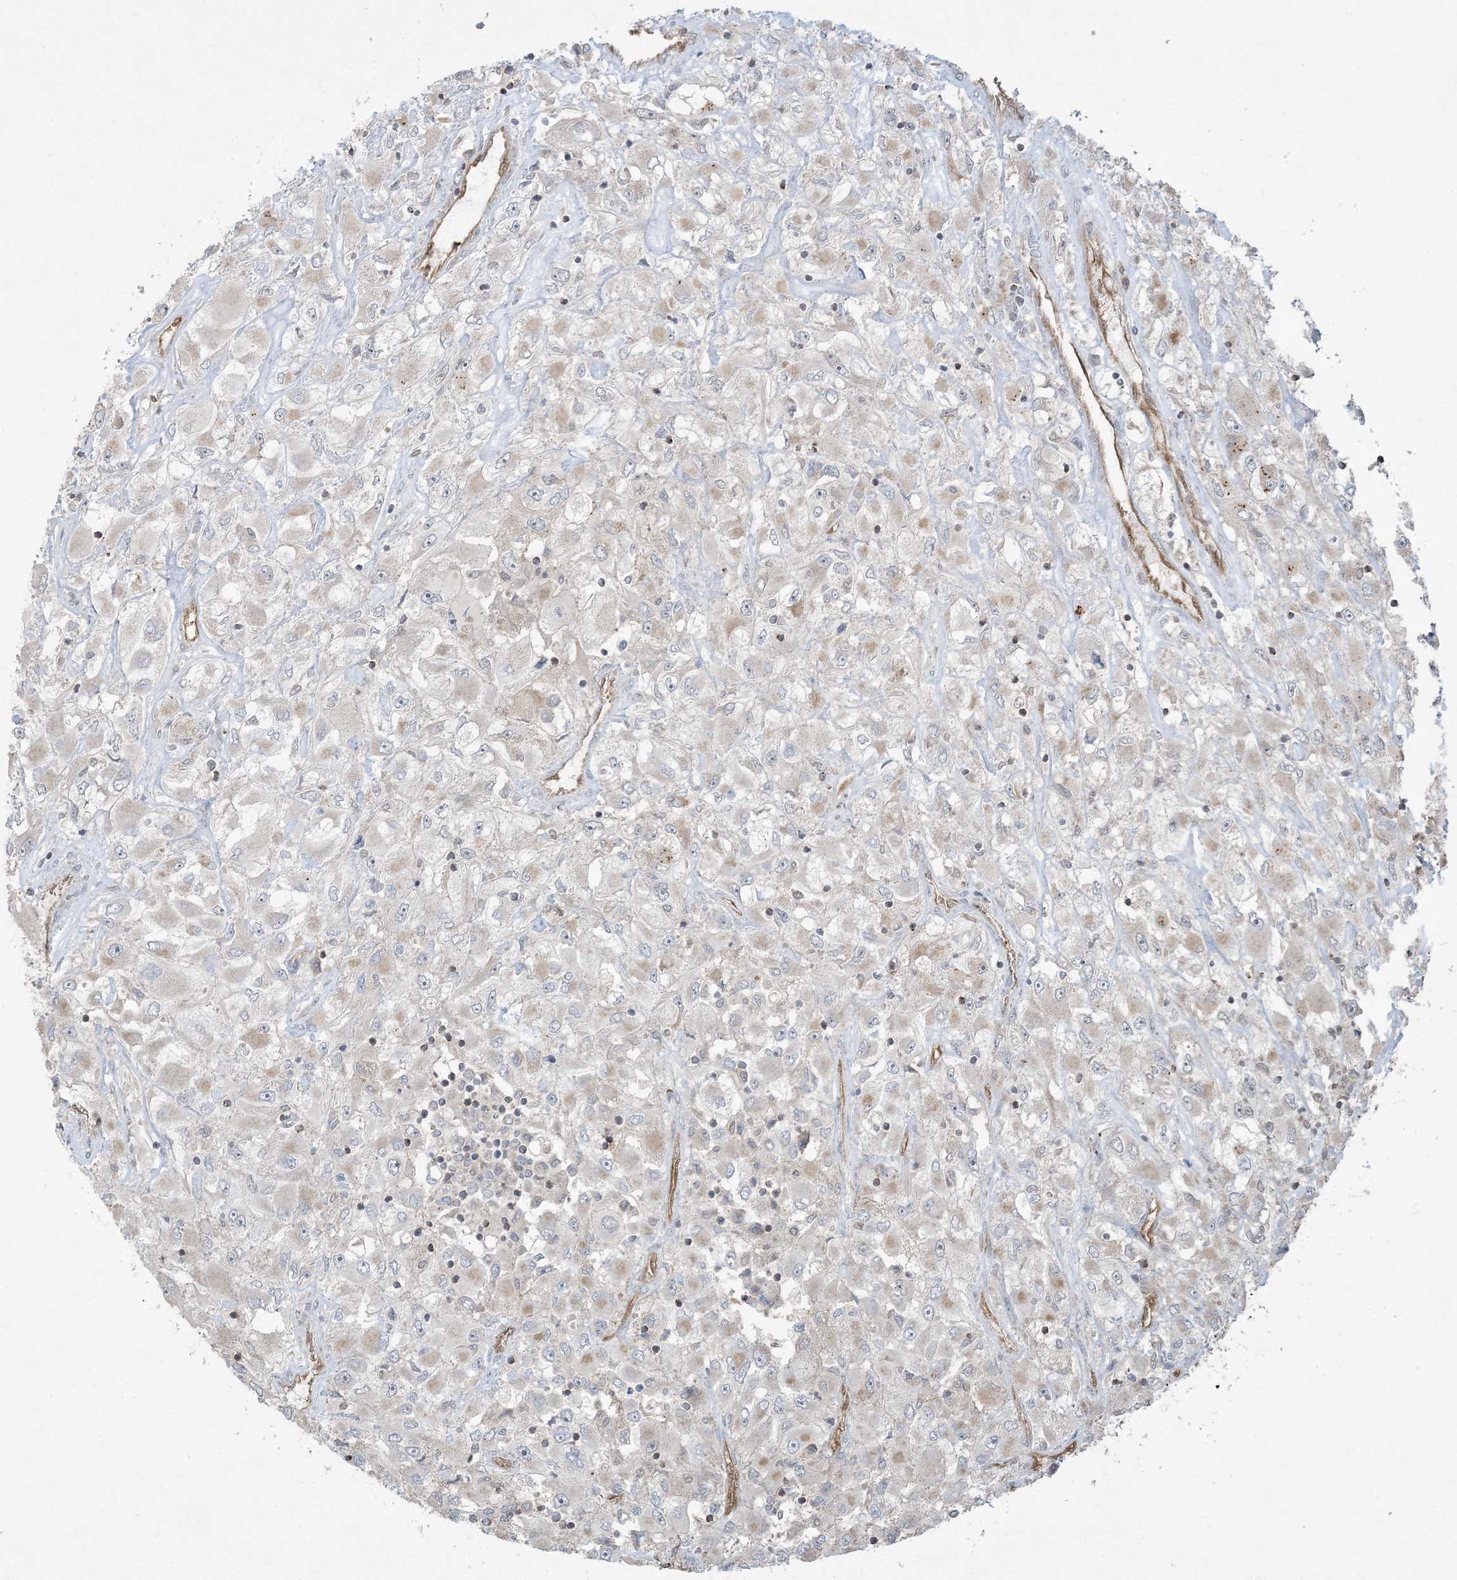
{"staining": {"intensity": "negative", "quantity": "none", "location": "none"}, "tissue": "renal cancer", "cell_type": "Tumor cells", "image_type": "cancer", "snomed": [{"axis": "morphology", "description": "Adenocarcinoma, NOS"}, {"axis": "topography", "description": "Kidney"}], "caption": "IHC histopathology image of human adenocarcinoma (renal) stained for a protein (brown), which reveals no positivity in tumor cells.", "gene": "PPM1F", "patient": {"sex": "female", "age": 52}}